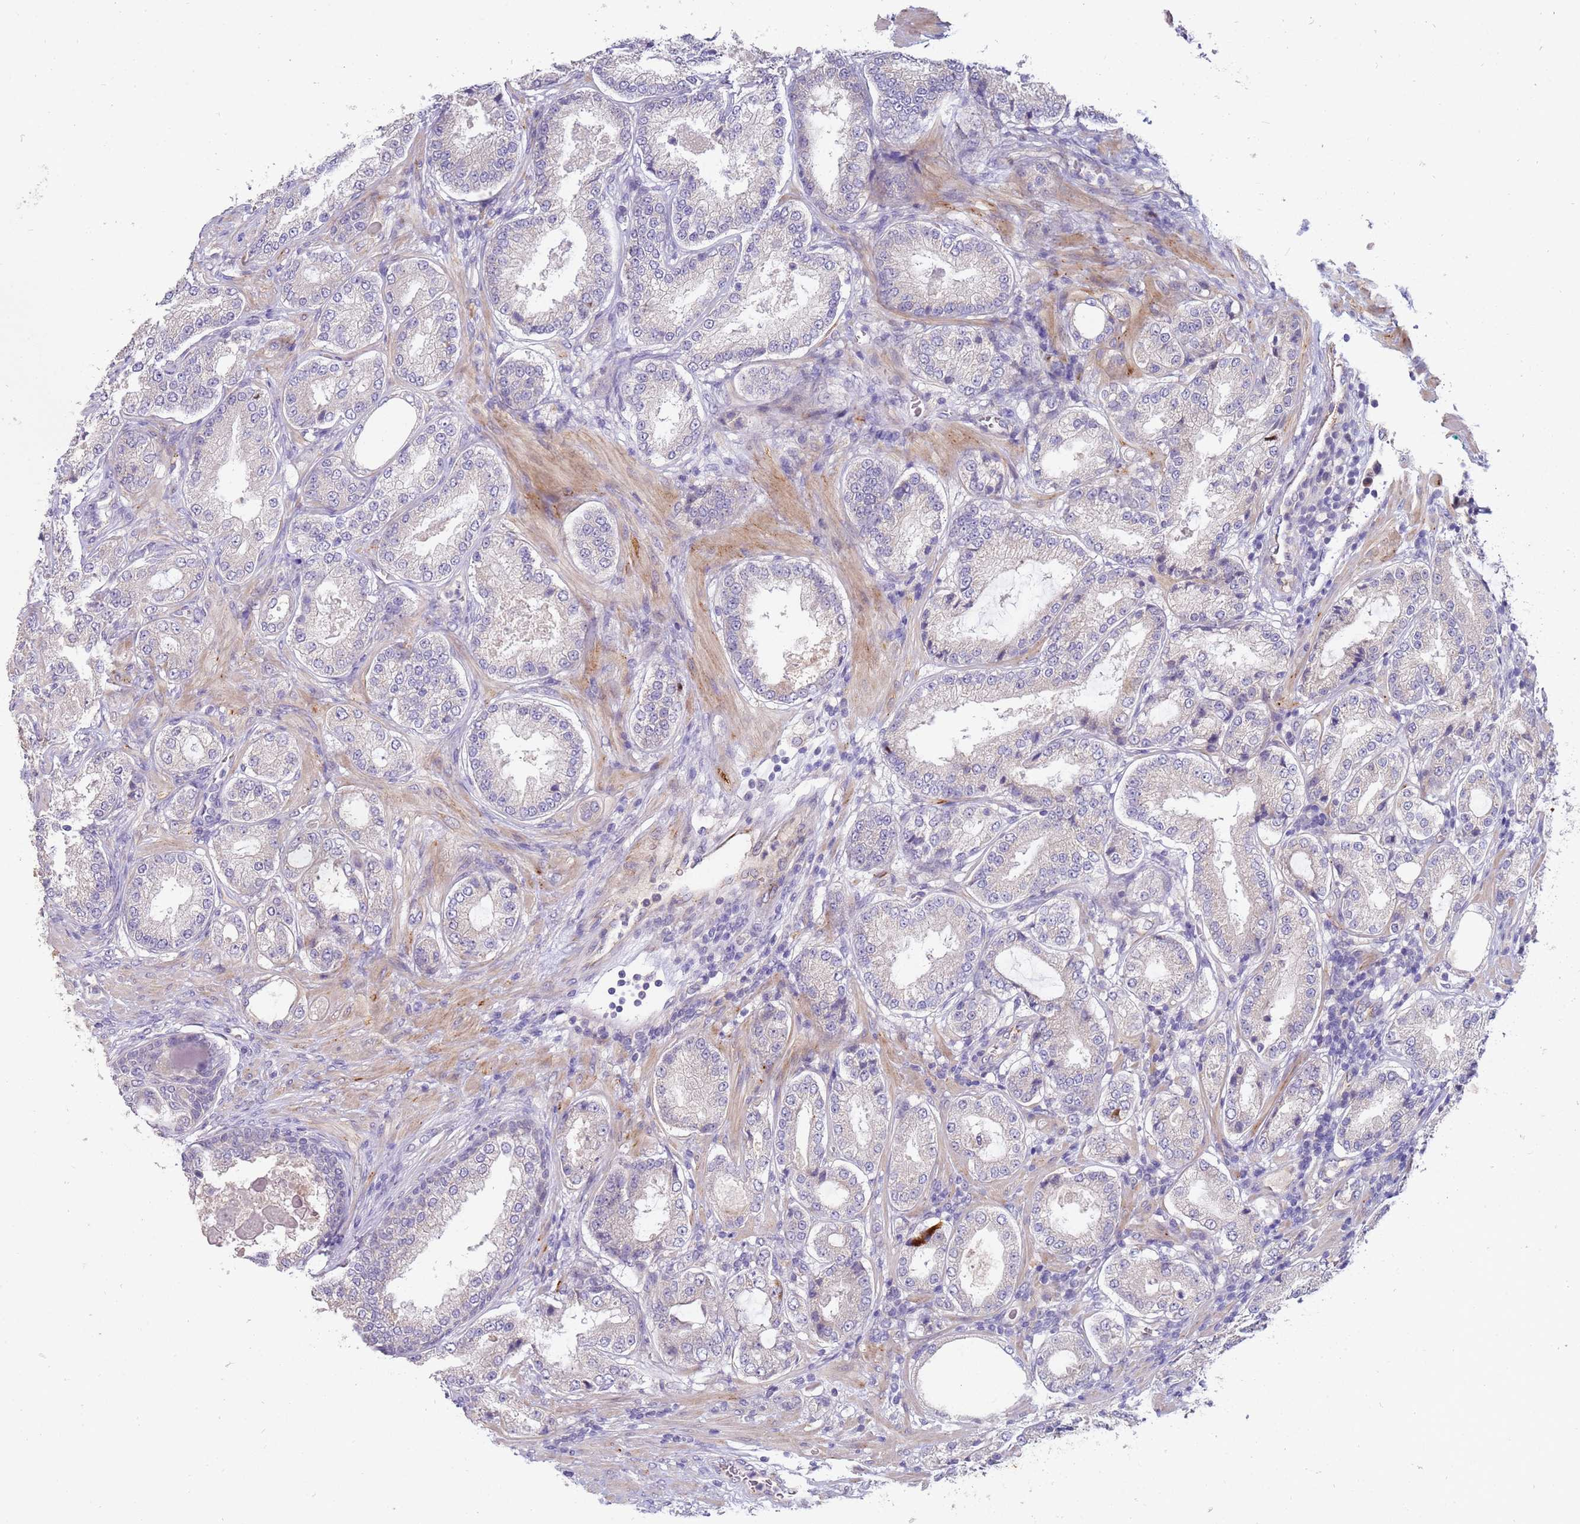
{"staining": {"intensity": "negative", "quantity": "none", "location": "none"}, "tissue": "prostate cancer", "cell_type": "Tumor cells", "image_type": "cancer", "snomed": [{"axis": "morphology", "description": "Adenocarcinoma, Low grade"}, {"axis": "topography", "description": "Prostate"}], "caption": "Immunohistochemistry (IHC) of human low-grade adenocarcinoma (prostate) displays no expression in tumor cells.", "gene": "NMUR2", "patient": {"sex": "male", "age": 59}}